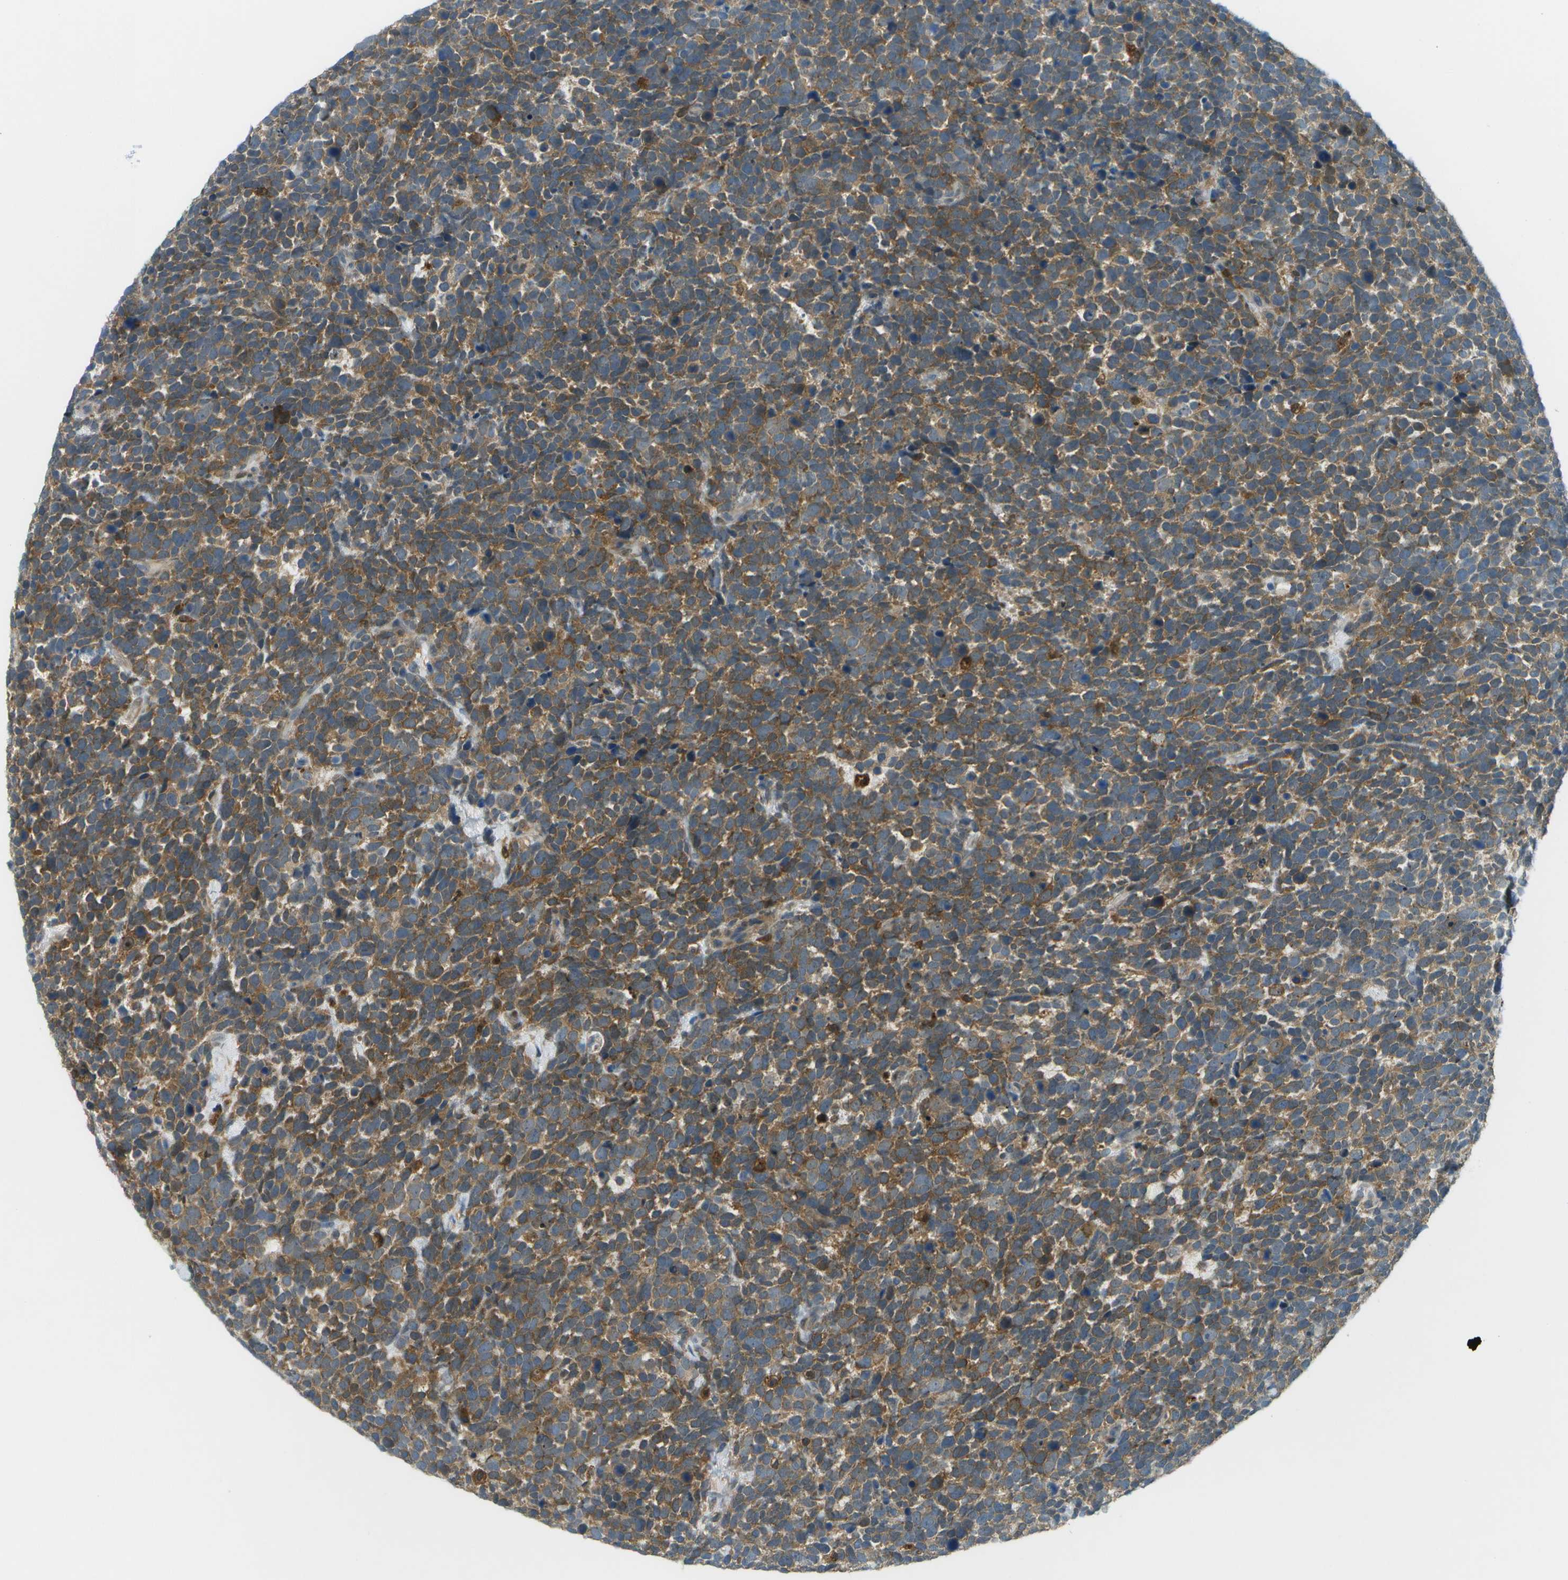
{"staining": {"intensity": "moderate", "quantity": ">75%", "location": "cytoplasmic/membranous"}, "tissue": "urothelial cancer", "cell_type": "Tumor cells", "image_type": "cancer", "snomed": [{"axis": "morphology", "description": "Urothelial carcinoma, High grade"}, {"axis": "topography", "description": "Urinary bladder"}], "caption": "This micrograph exhibits IHC staining of high-grade urothelial carcinoma, with medium moderate cytoplasmic/membranous staining in approximately >75% of tumor cells.", "gene": "CDH23", "patient": {"sex": "female", "age": 82}}